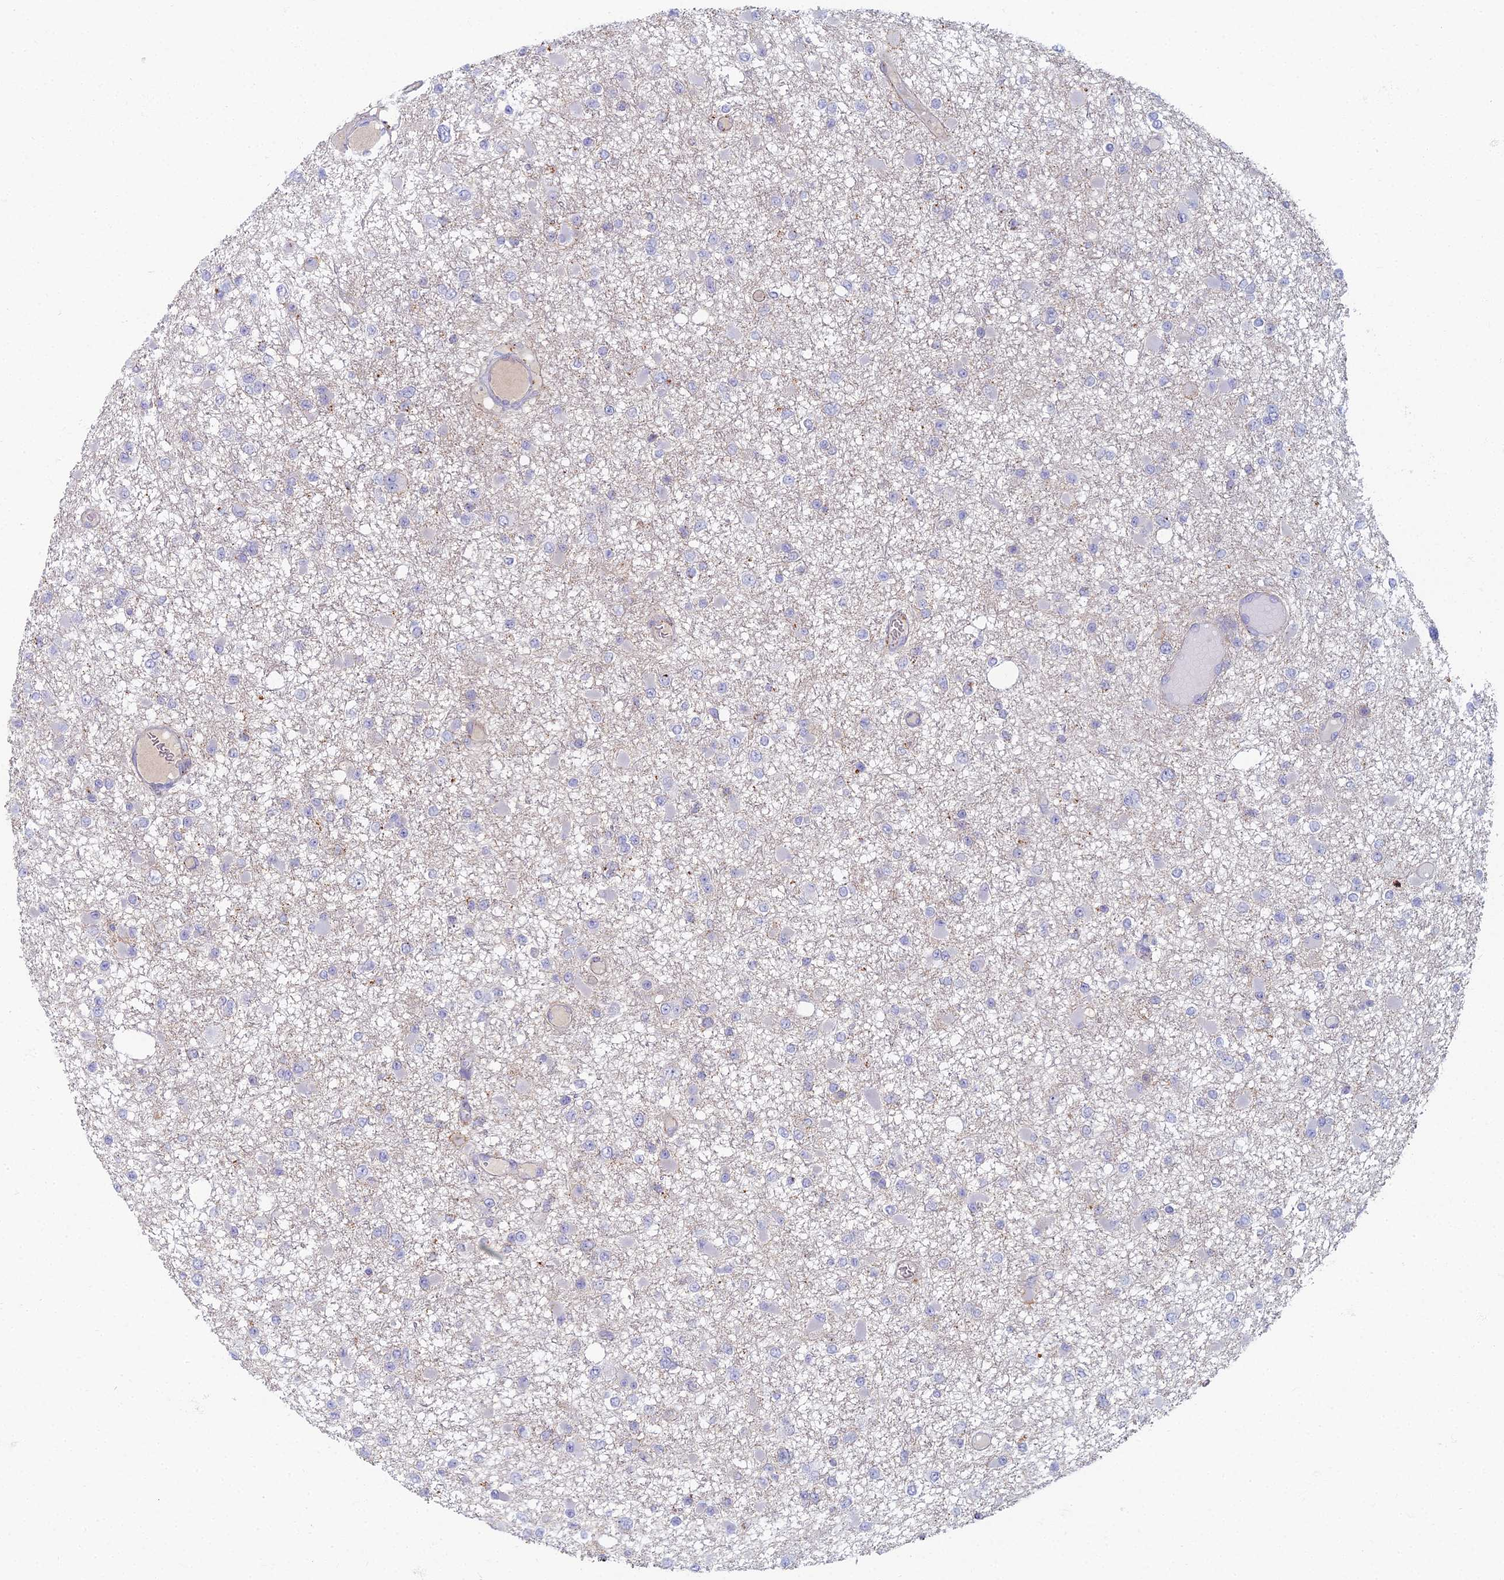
{"staining": {"intensity": "negative", "quantity": "none", "location": "none"}, "tissue": "glioma", "cell_type": "Tumor cells", "image_type": "cancer", "snomed": [{"axis": "morphology", "description": "Glioma, malignant, Low grade"}, {"axis": "topography", "description": "Brain"}], "caption": "Tumor cells are negative for brown protein staining in glioma.", "gene": "CHMP4B", "patient": {"sex": "female", "age": 22}}